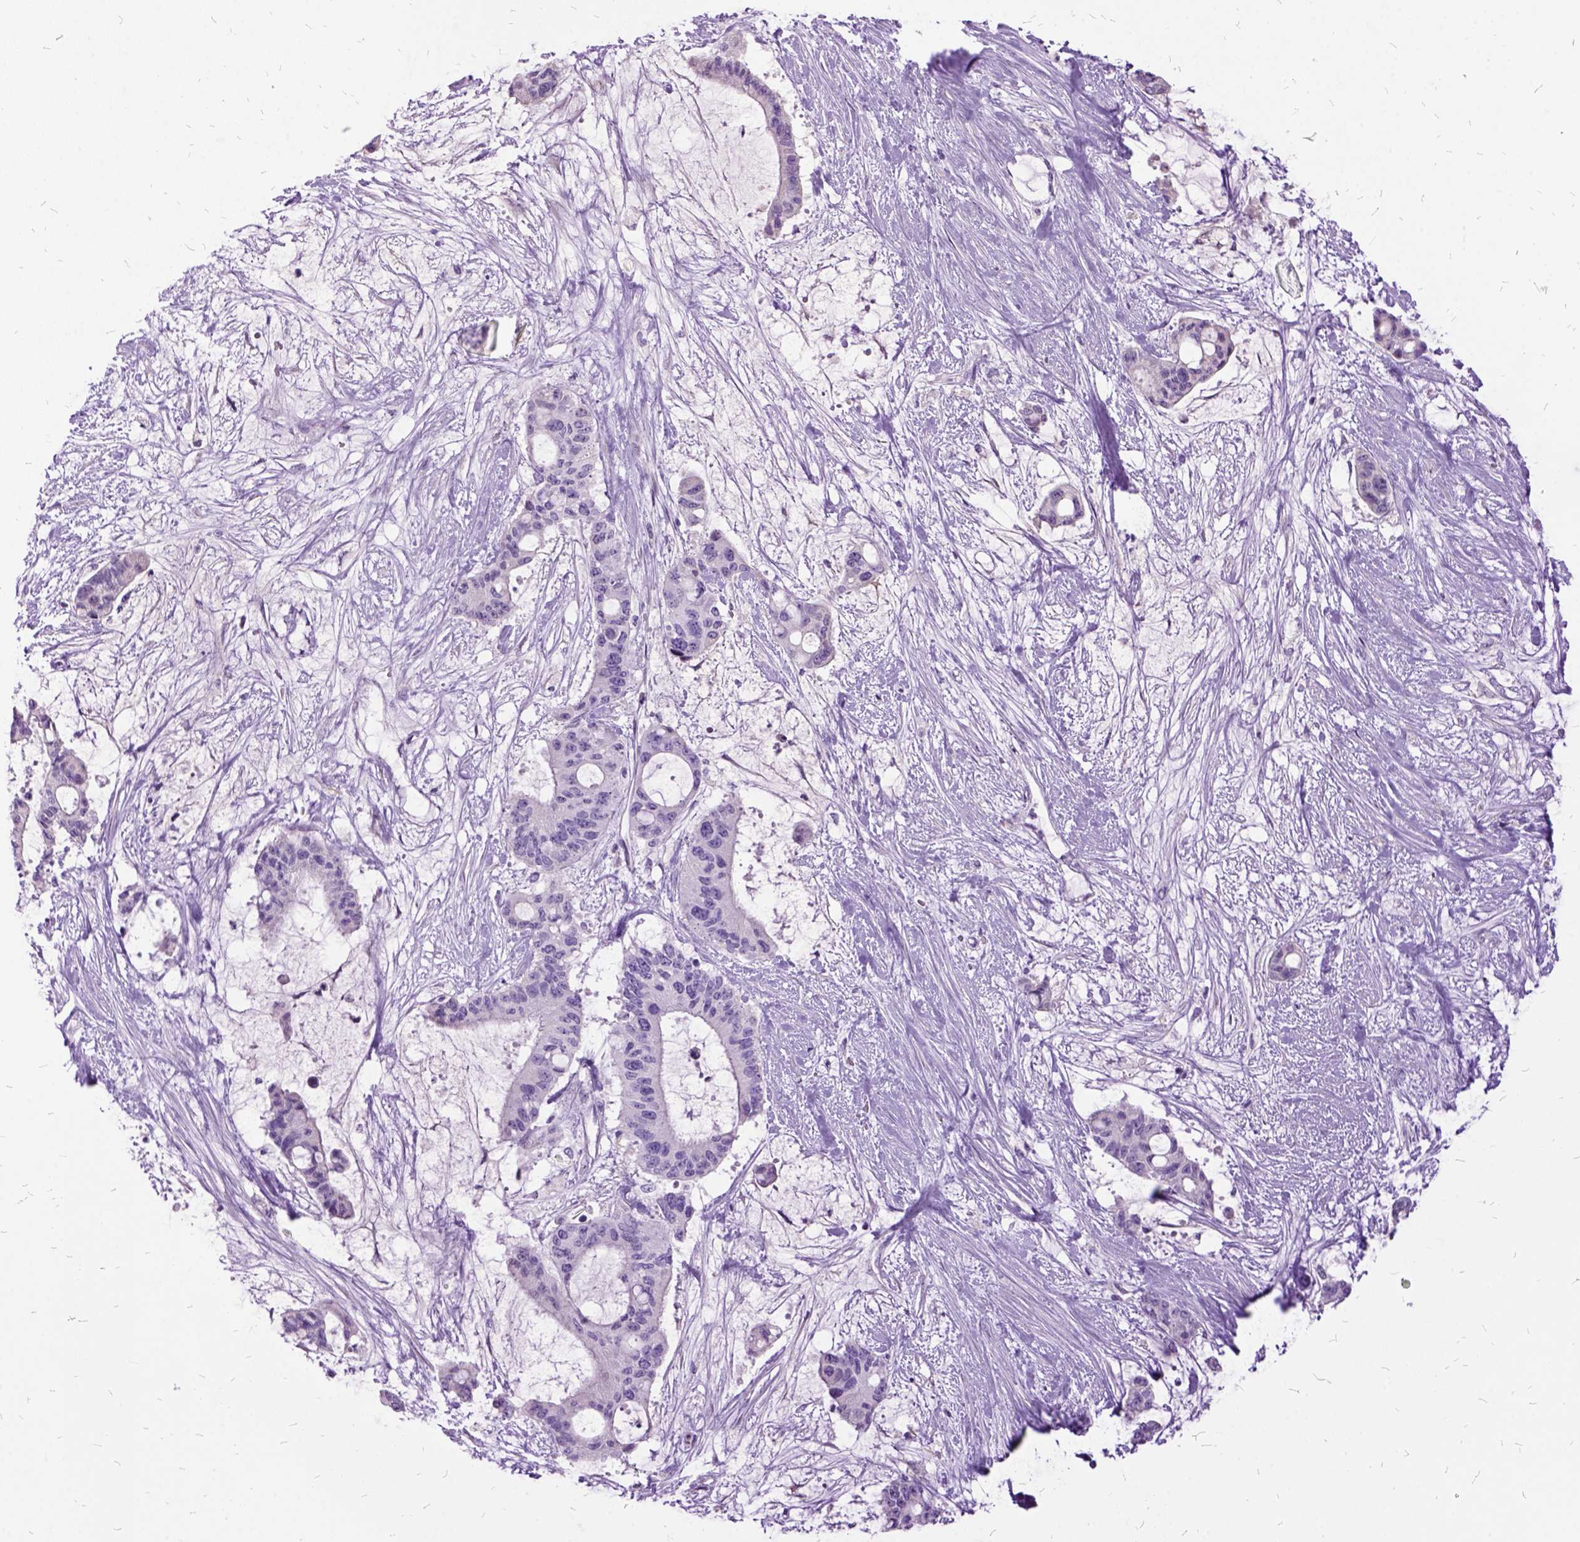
{"staining": {"intensity": "negative", "quantity": "none", "location": "none"}, "tissue": "liver cancer", "cell_type": "Tumor cells", "image_type": "cancer", "snomed": [{"axis": "morphology", "description": "Normal tissue, NOS"}, {"axis": "morphology", "description": "Cholangiocarcinoma"}, {"axis": "topography", "description": "Liver"}, {"axis": "topography", "description": "Peripheral nerve tissue"}], "caption": "This micrograph is of cholangiocarcinoma (liver) stained with IHC to label a protein in brown with the nuclei are counter-stained blue. There is no positivity in tumor cells.", "gene": "MME", "patient": {"sex": "female", "age": 73}}